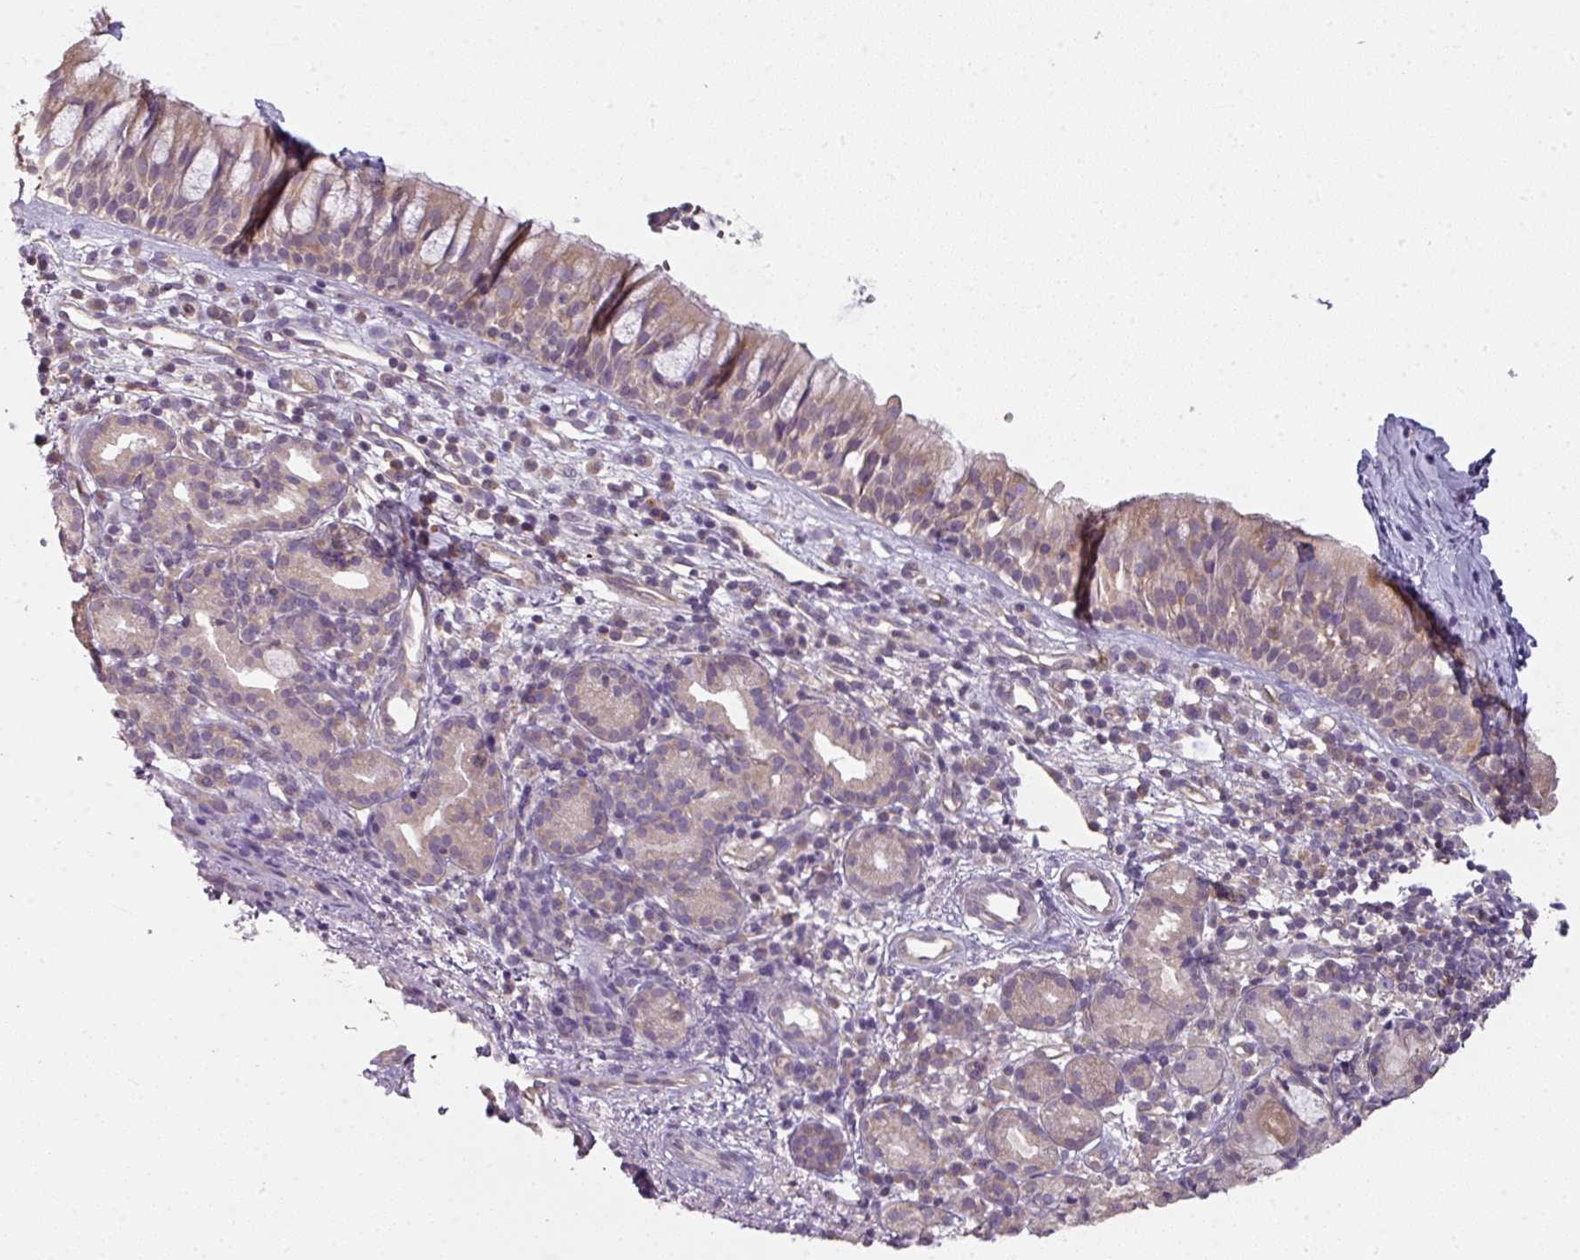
{"staining": {"intensity": "weak", "quantity": "25%-75%", "location": "cytoplasmic/membranous"}, "tissue": "nasopharynx", "cell_type": "Respiratory epithelial cells", "image_type": "normal", "snomed": [{"axis": "morphology", "description": "Normal tissue, NOS"}, {"axis": "topography", "description": "Nasopharynx"}], "caption": "Protein staining of benign nasopharynx displays weak cytoplasmic/membranous positivity in approximately 25%-75% of respiratory epithelial cells.", "gene": "C19orf33", "patient": {"sex": "female", "age": 62}}